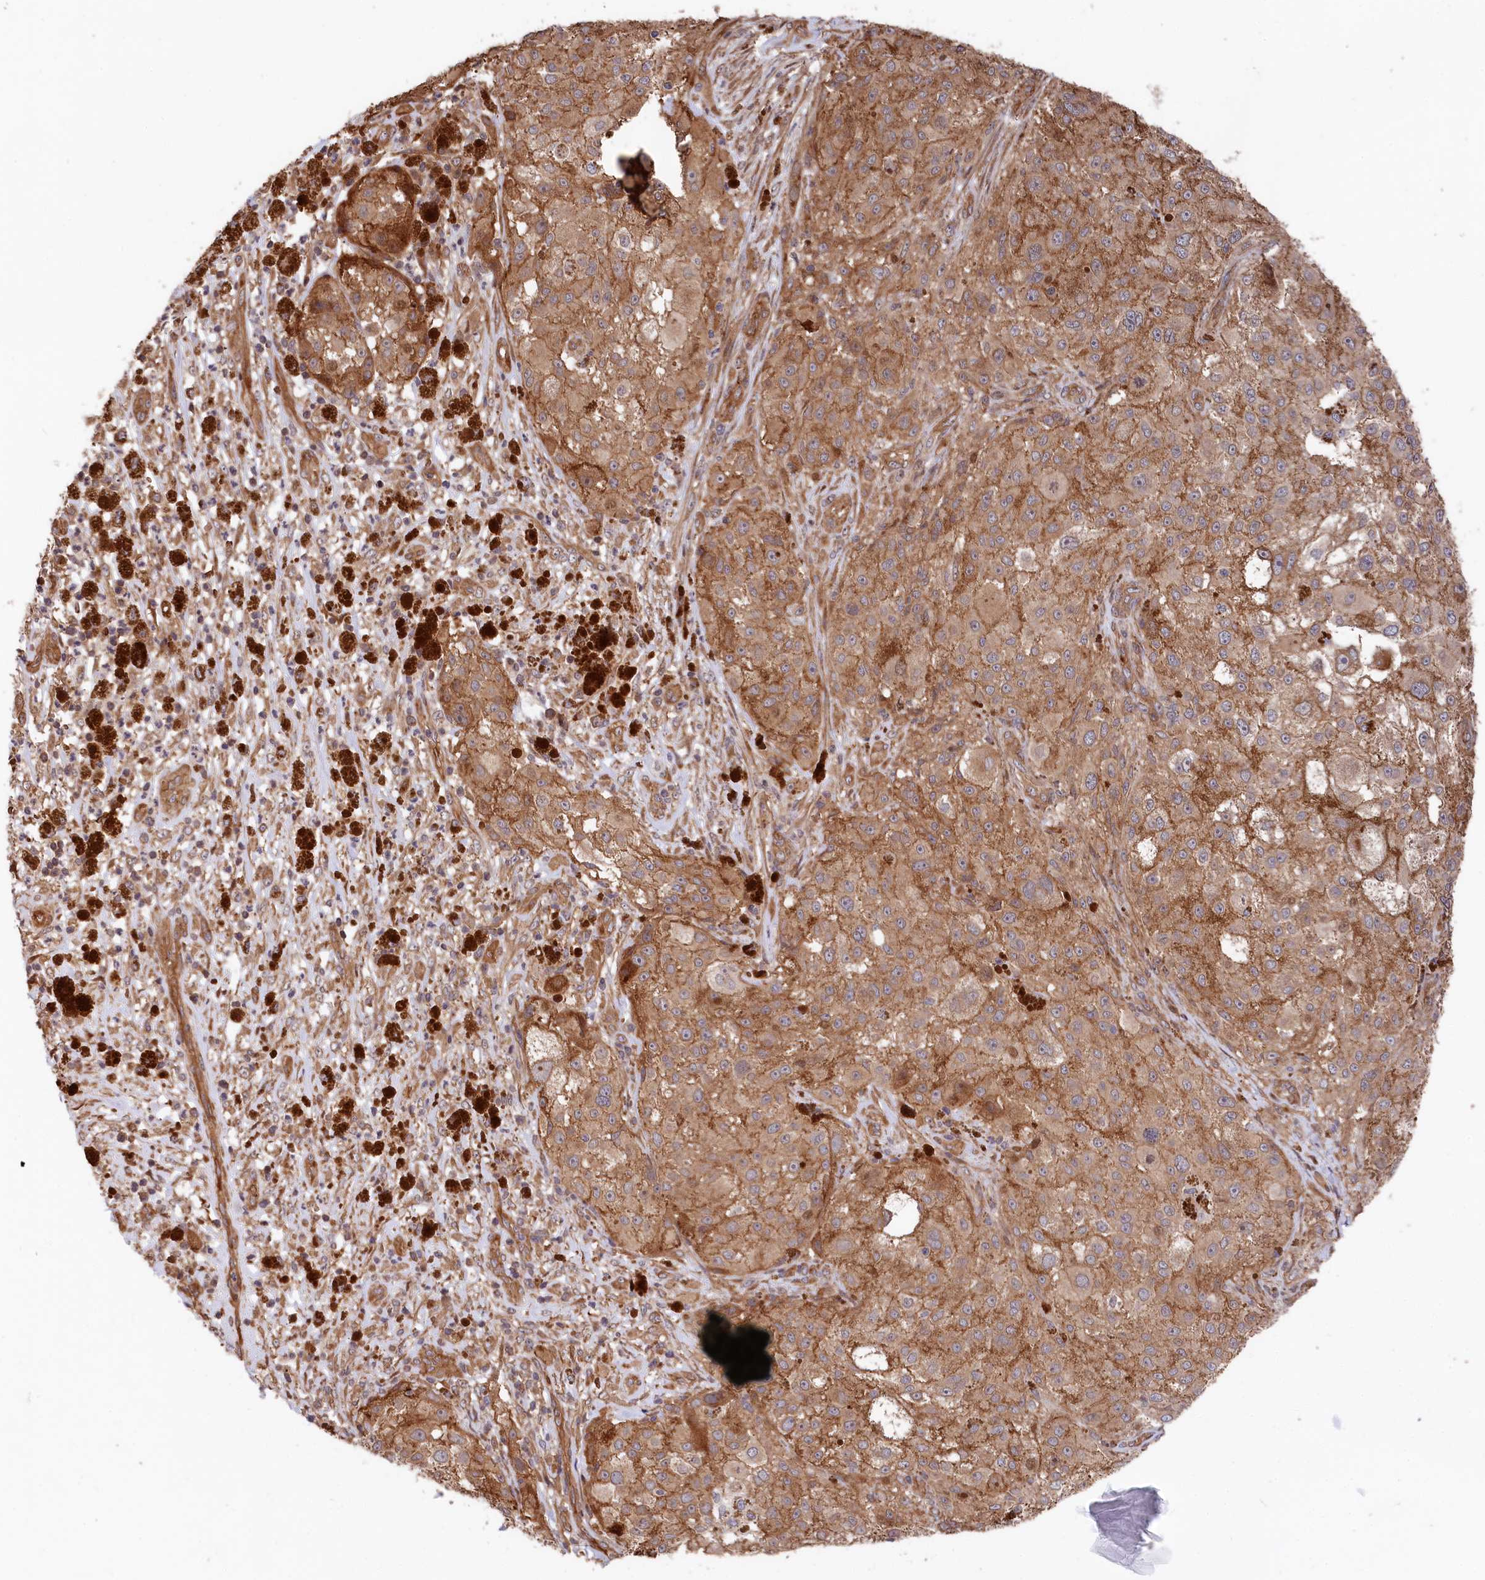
{"staining": {"intensity": "moderate", "quantity": ">75%", "location": "cytoplasmic/membranous"}, "tissue": "melanoma", "cell_type": "Tumor cells", "image_type": "cancer", "snomed": [{"axis": "morphology", "description": "Necrosis, NOS"}, {"axis": "morphology", "description": "Malignant melanoma, NOS"}, {"axis": "topography", "description": "Skin"}], "caption": "Brown immunohistochemical staining in malignant melanoma exhibits moderate cytoplasmic/membranous expression in about >75% of tumor cells. (DAB IHC with brightfield microscopy, high magnification).", "gene": "TNKS1BP1", "patient": {"sex": "female", "age": 87}}